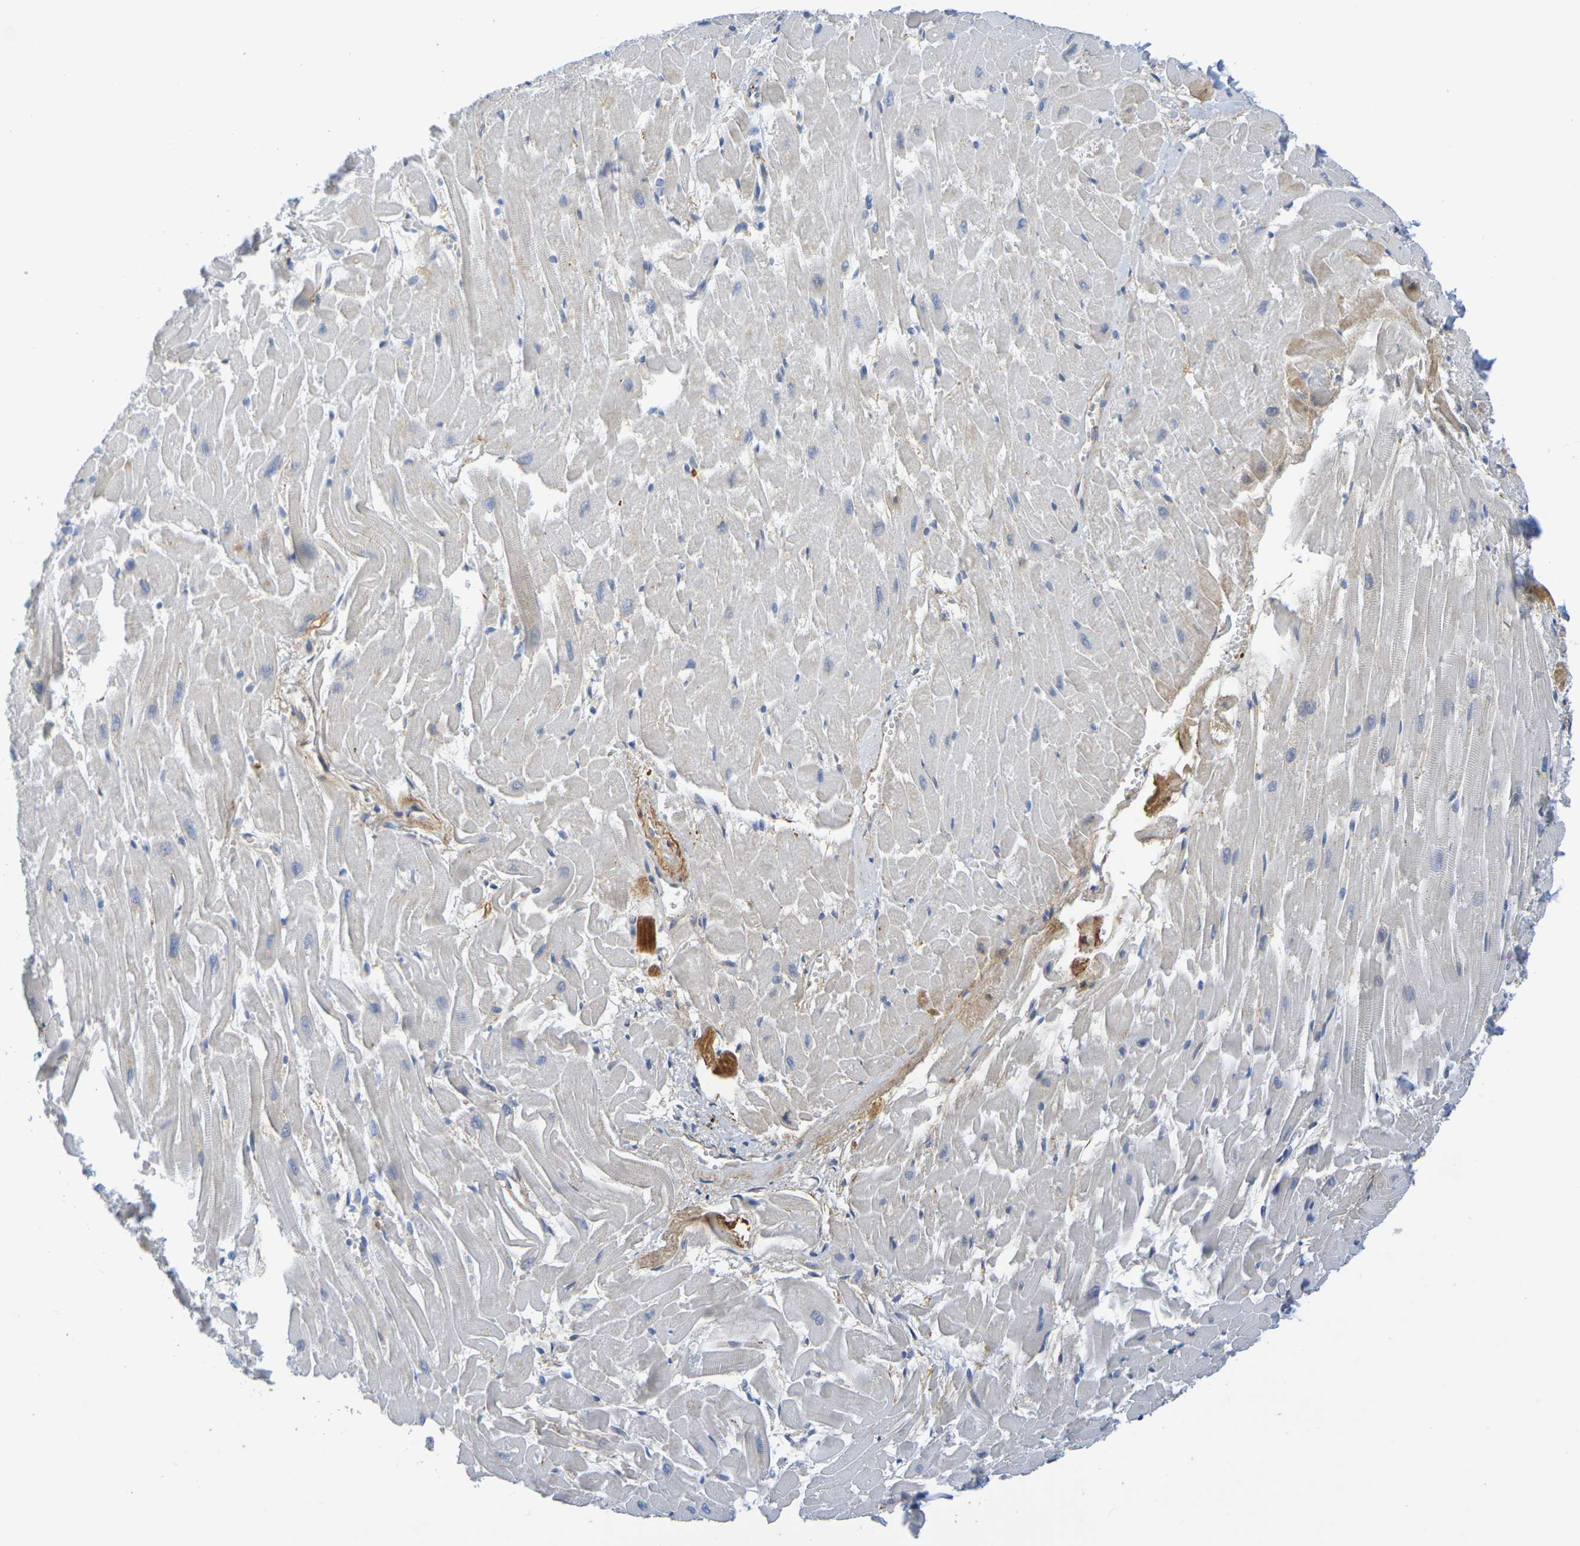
{"staining": {"intensity": "moderate", "quantity": "<25%", "location": "cytoplasmic/membranous"}, "tissue": "heart muscle", "cell_type": "Cardiomyocytes", "image_type": "normal", "snomed": [{"axis": "morphology", "description": "Normal tissue, NOS"}, {"axis": "topography", "description": "Heart"}], "caption": "Heart muscle was stained to show a protein in brown. There is low levels of moderate cytoplasmic/membranous positivity in about <25% of cardiomyocytes.", "gene": "IL10", "patient": {"sex": "female", "age": 19}}